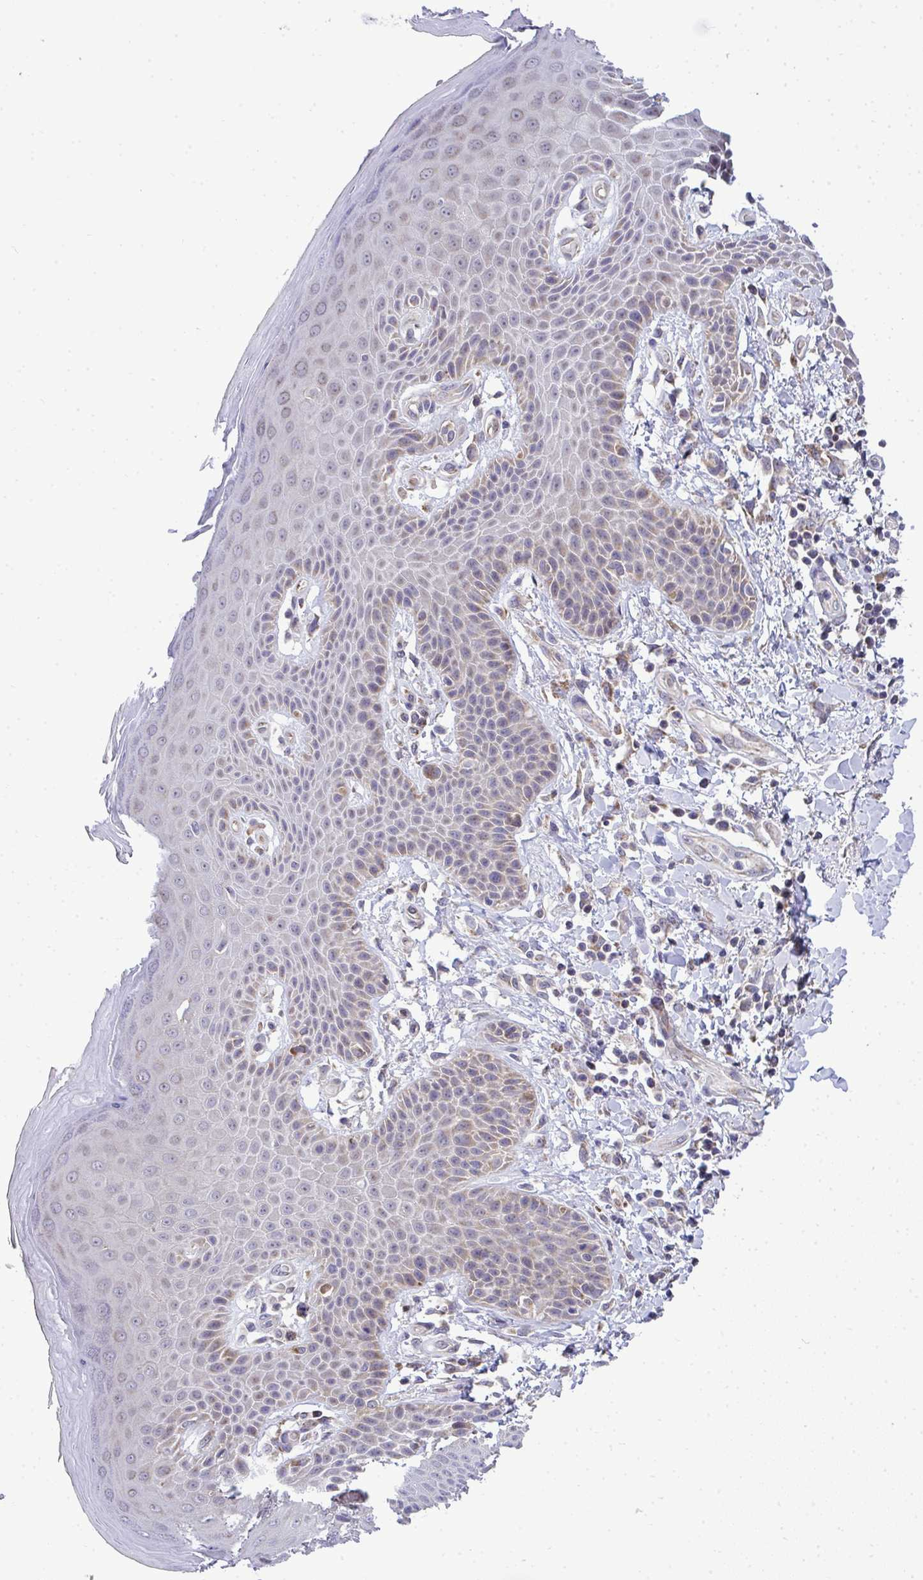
{"staining": {"intensity": "weak", "quantity": "<25%", "location": "cytoplasmic/membranous"}, "tissue": "skin", "cell_type": "Epidermal cells", "image_type": "normal", "snomed": [{"axis": "morphology", "description": "Normal tissue, NOS"}, {"axis": "topography", "description": "Anal"}, {"axis": "topography", "description": "Peripheral nerve tissue"}], "caption": "A histopathology image of skin stained for a protein exhibits no brown staining in epidermal cells. Nuclei are stained in blue.", "gene": "XAF1", "patient": {"sex": "male", "age": 51}}